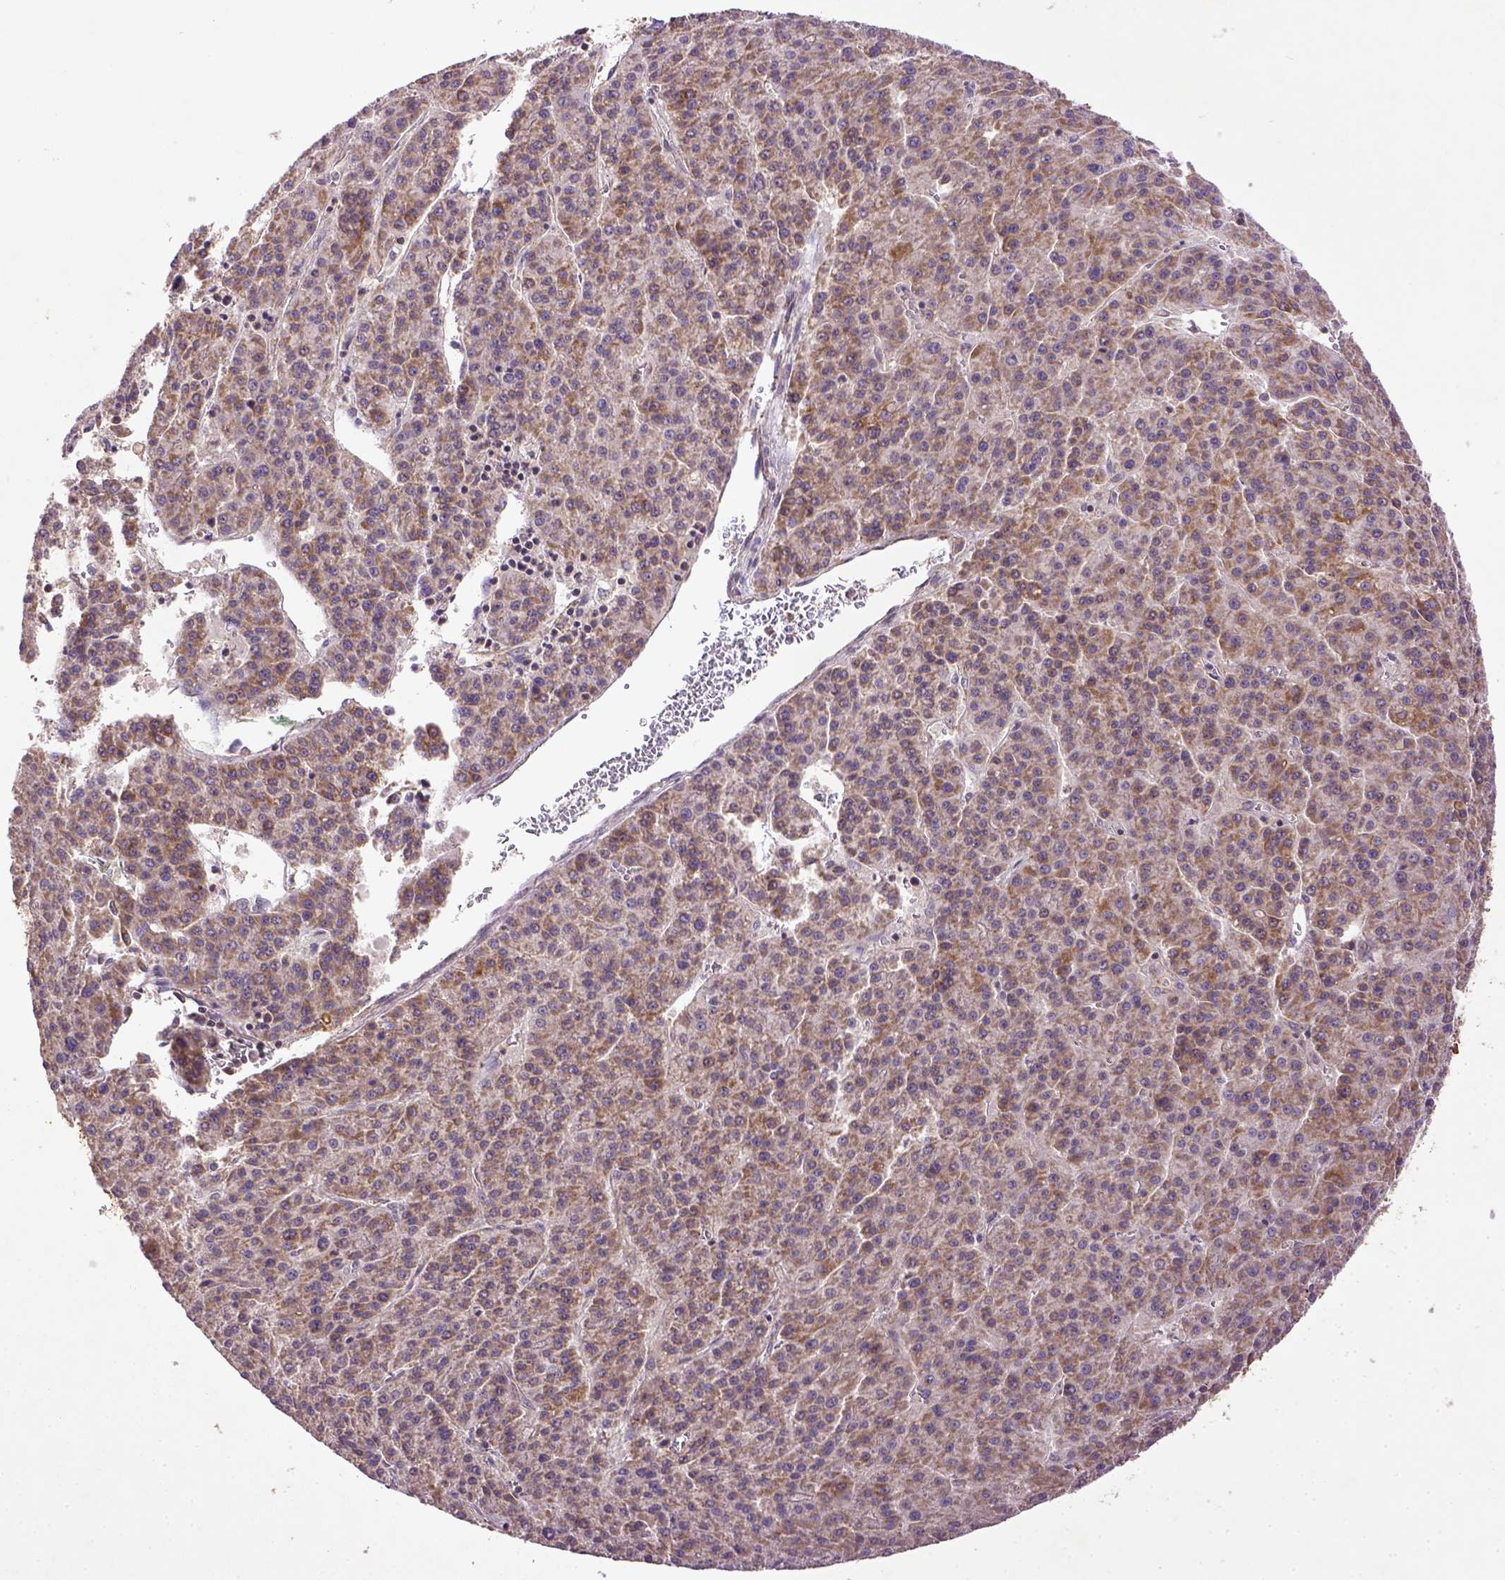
{"staining": {"intensity": "moderate", "quantity": ">75%", "location": "cytoplasmic/membranous"}, "tissue": "liver cancer", "cell_type": "Tumor cells", "image_type": "cancer", "snomed": [{"axis": "morphology", "description": "Carcinoma, Hepatocellular, NOS"}, {"axis": "topography", "description": "Liver"}], "caption": "This micrograph reveals immunohistochemistry (IHC) staining of human liver cancer (hepatocellular carcinoma), with medium moderate cytoplasmic/membranous staining in about >75% of tumor cells.", "gene": "MT-CO1", "patient": {"sex": "female", "age": 58}}